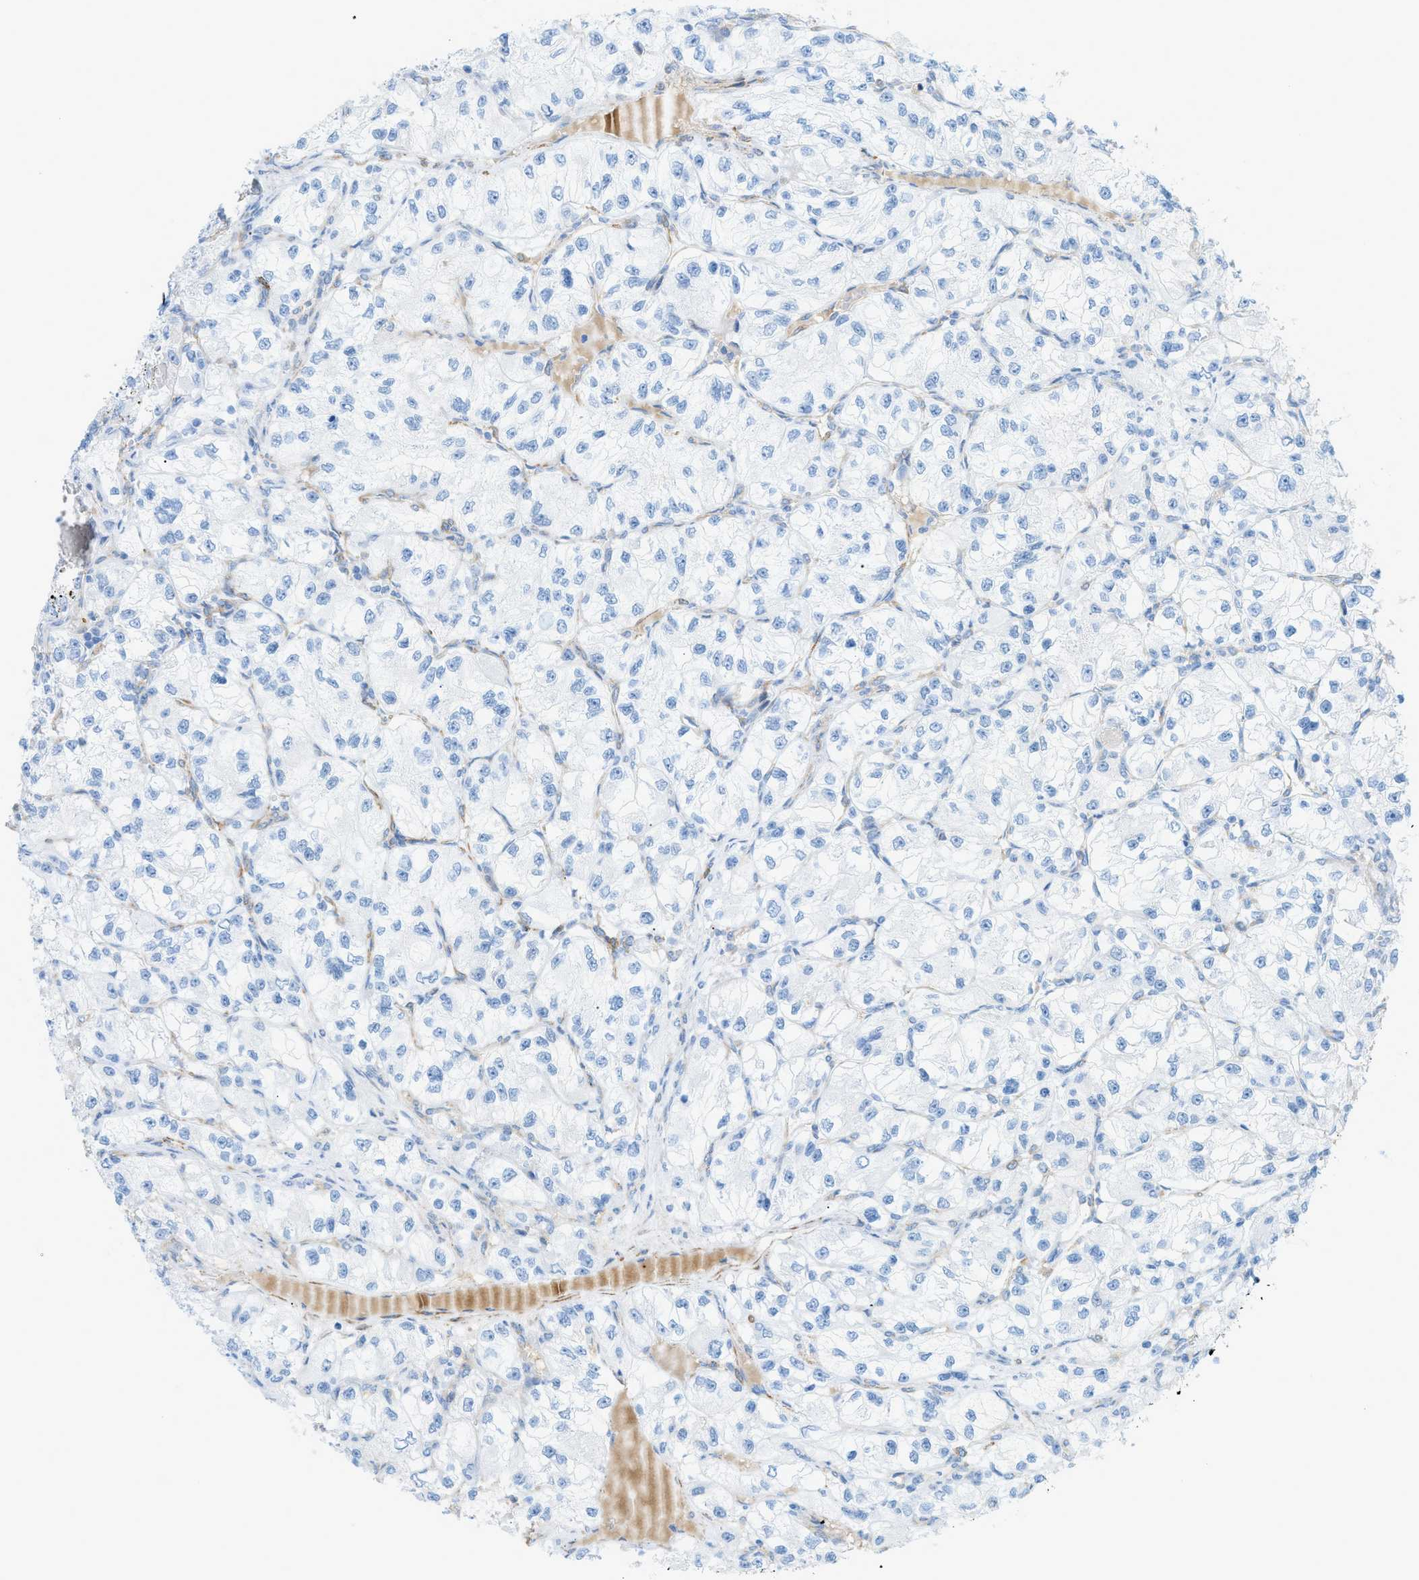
{"staining": {"intensity": "negative", "quantity": "none", "location": "none"}, "tissue": "renal cancer", "cell_type": "Tumor cells", "image_type": "cancer", "snomed": [{"axis": "morphology", "description": "Adenocarcinoma, NOS"}, {"axis": "topography", "description": "Kidney"}], "caption": "IHC of human adenocarcinoma (renal) exhibits no expression in tumor cells.", "gene": "MYH11", "patient": {"sex": "female", "age": 57}}